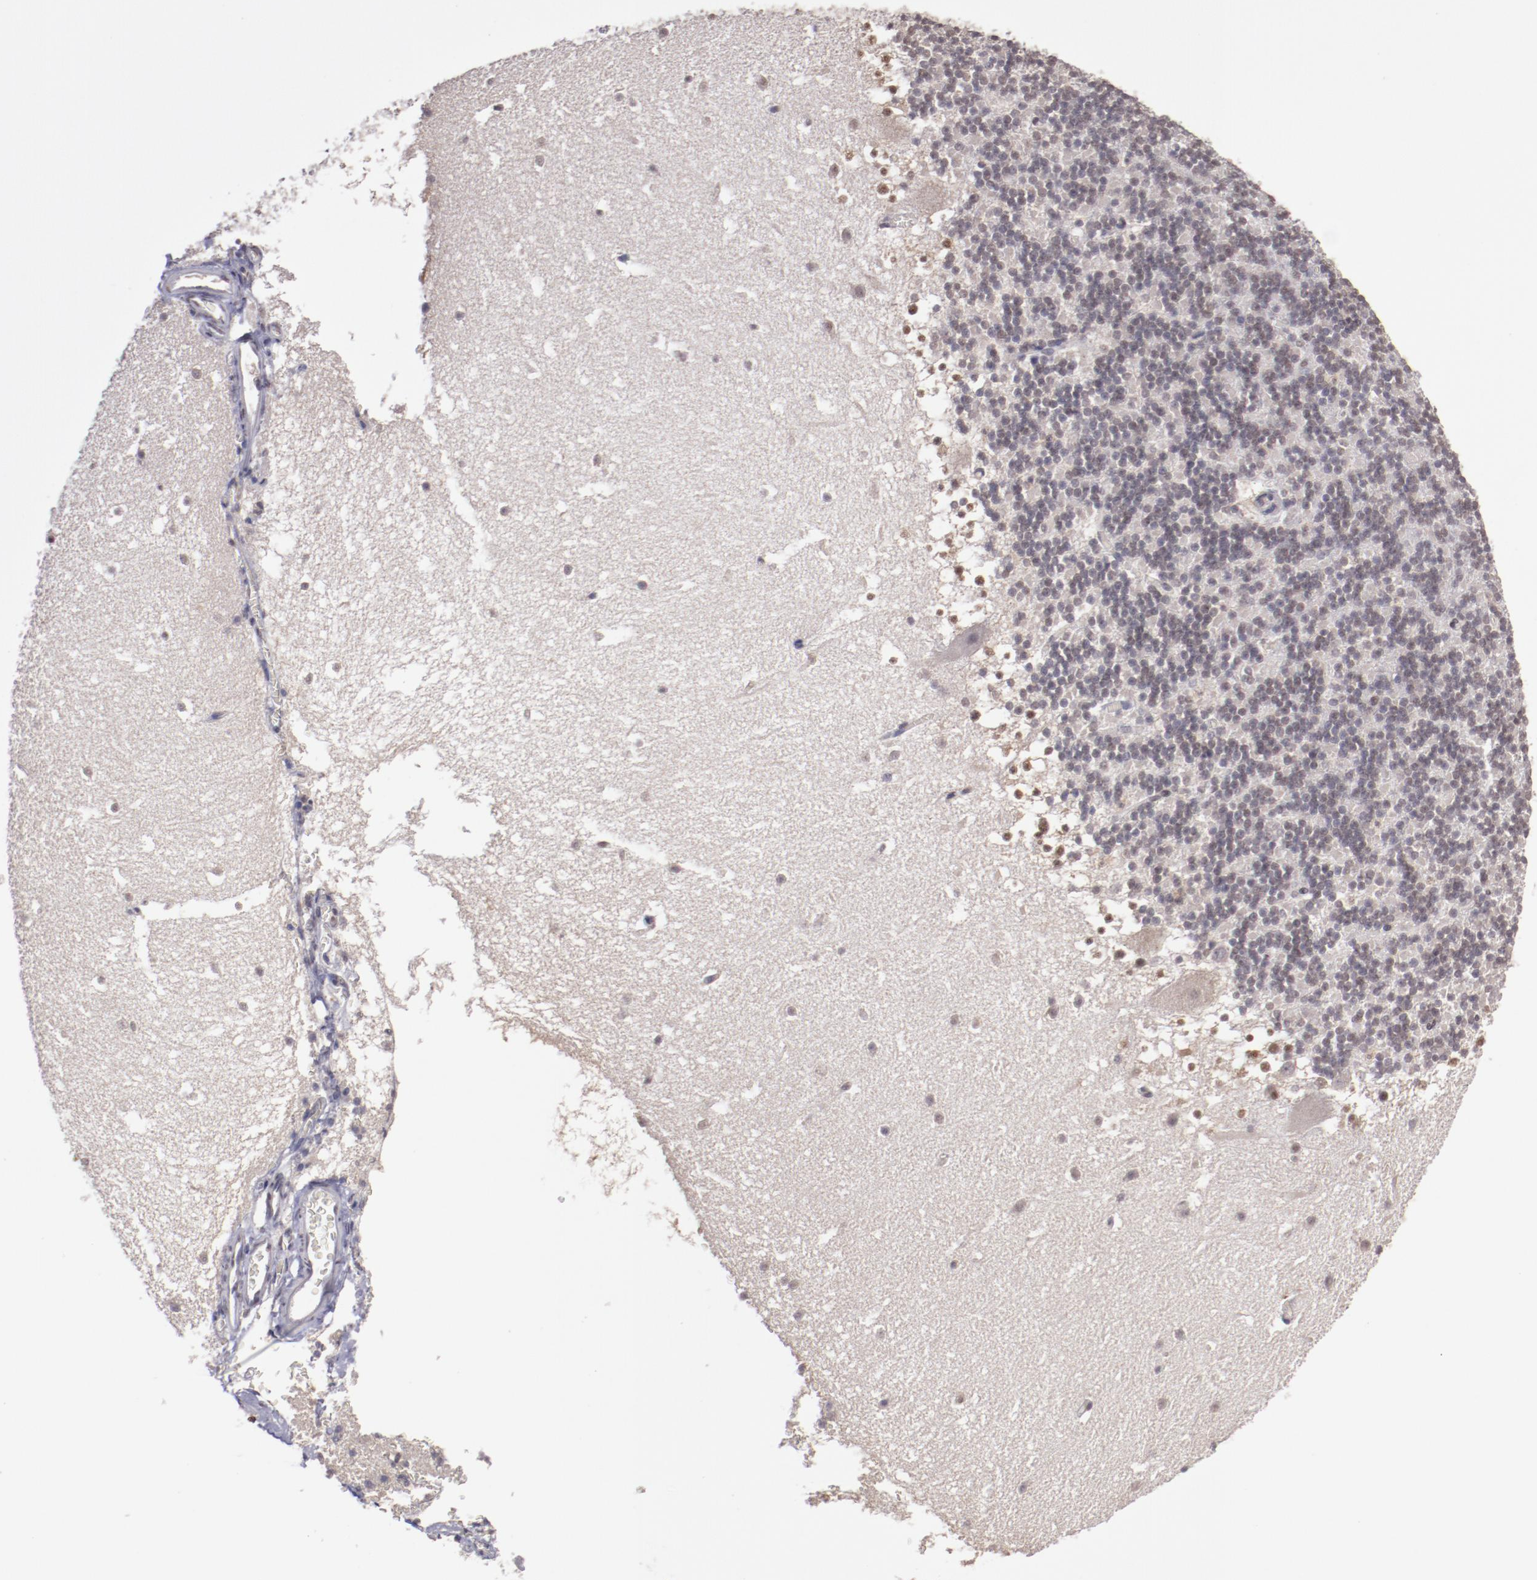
{"staining": {"intensity": "weak", "quantity": "<25%", "location": "nuclear"}, "tissue": "cerebellum", "cell_type": "Cells in granular layer", "image_type": "normal", "snomed": [{"axis": "morphology", "description": "Normal tissue, NOS"}, {"axis": "topography", "description": "Cerebellum"}], "caption": "Immunohistochemistry (IHC) of normal human cerebellum displays no expression in cells in granular layer. The staining was performed using DAB to visualize the protein expression in brown, while the nuclei were stained in blue with hematoxylin (Magnification: 20x).", "gene": "ARNT", "patient": {"sex": "male", "age": 45}}